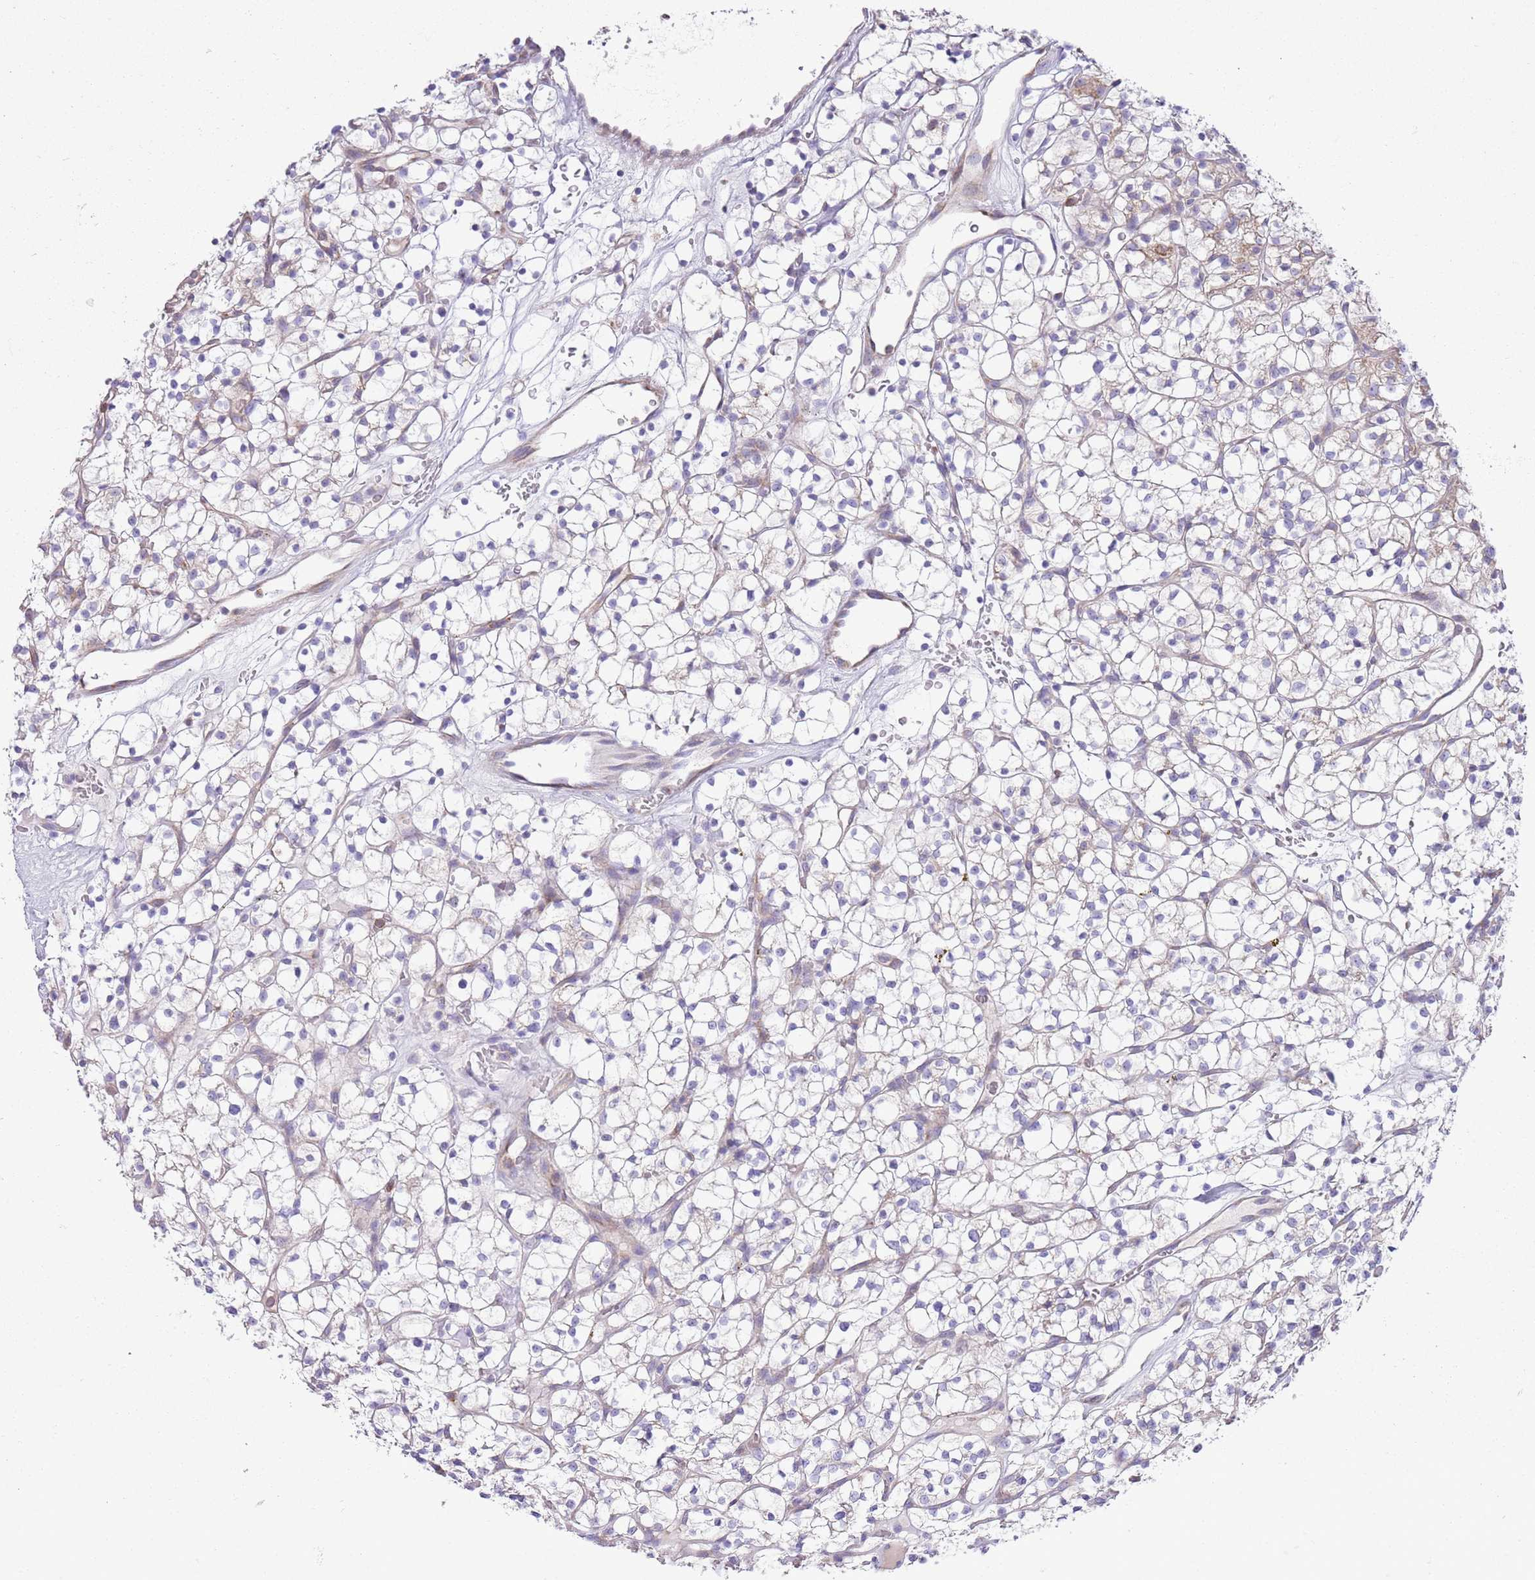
{"staining": {"intensity": "negative", "quantity": "none", "location": "none"}, "tissue": "renal cancer", "cell_type": "Tumor cells", "image_type": "cancer", "snomed": [{"axis": "morphology", "description": "Adenocarcinoma, NOS"}, {"axis": "topography", "description": "Kidney"}], "caption": "Tumor cells are negative for brown protein staining in renal adenocarcinoma.", "gene": "OAZ2", "patient": {"sex": "female", "age": 64}}